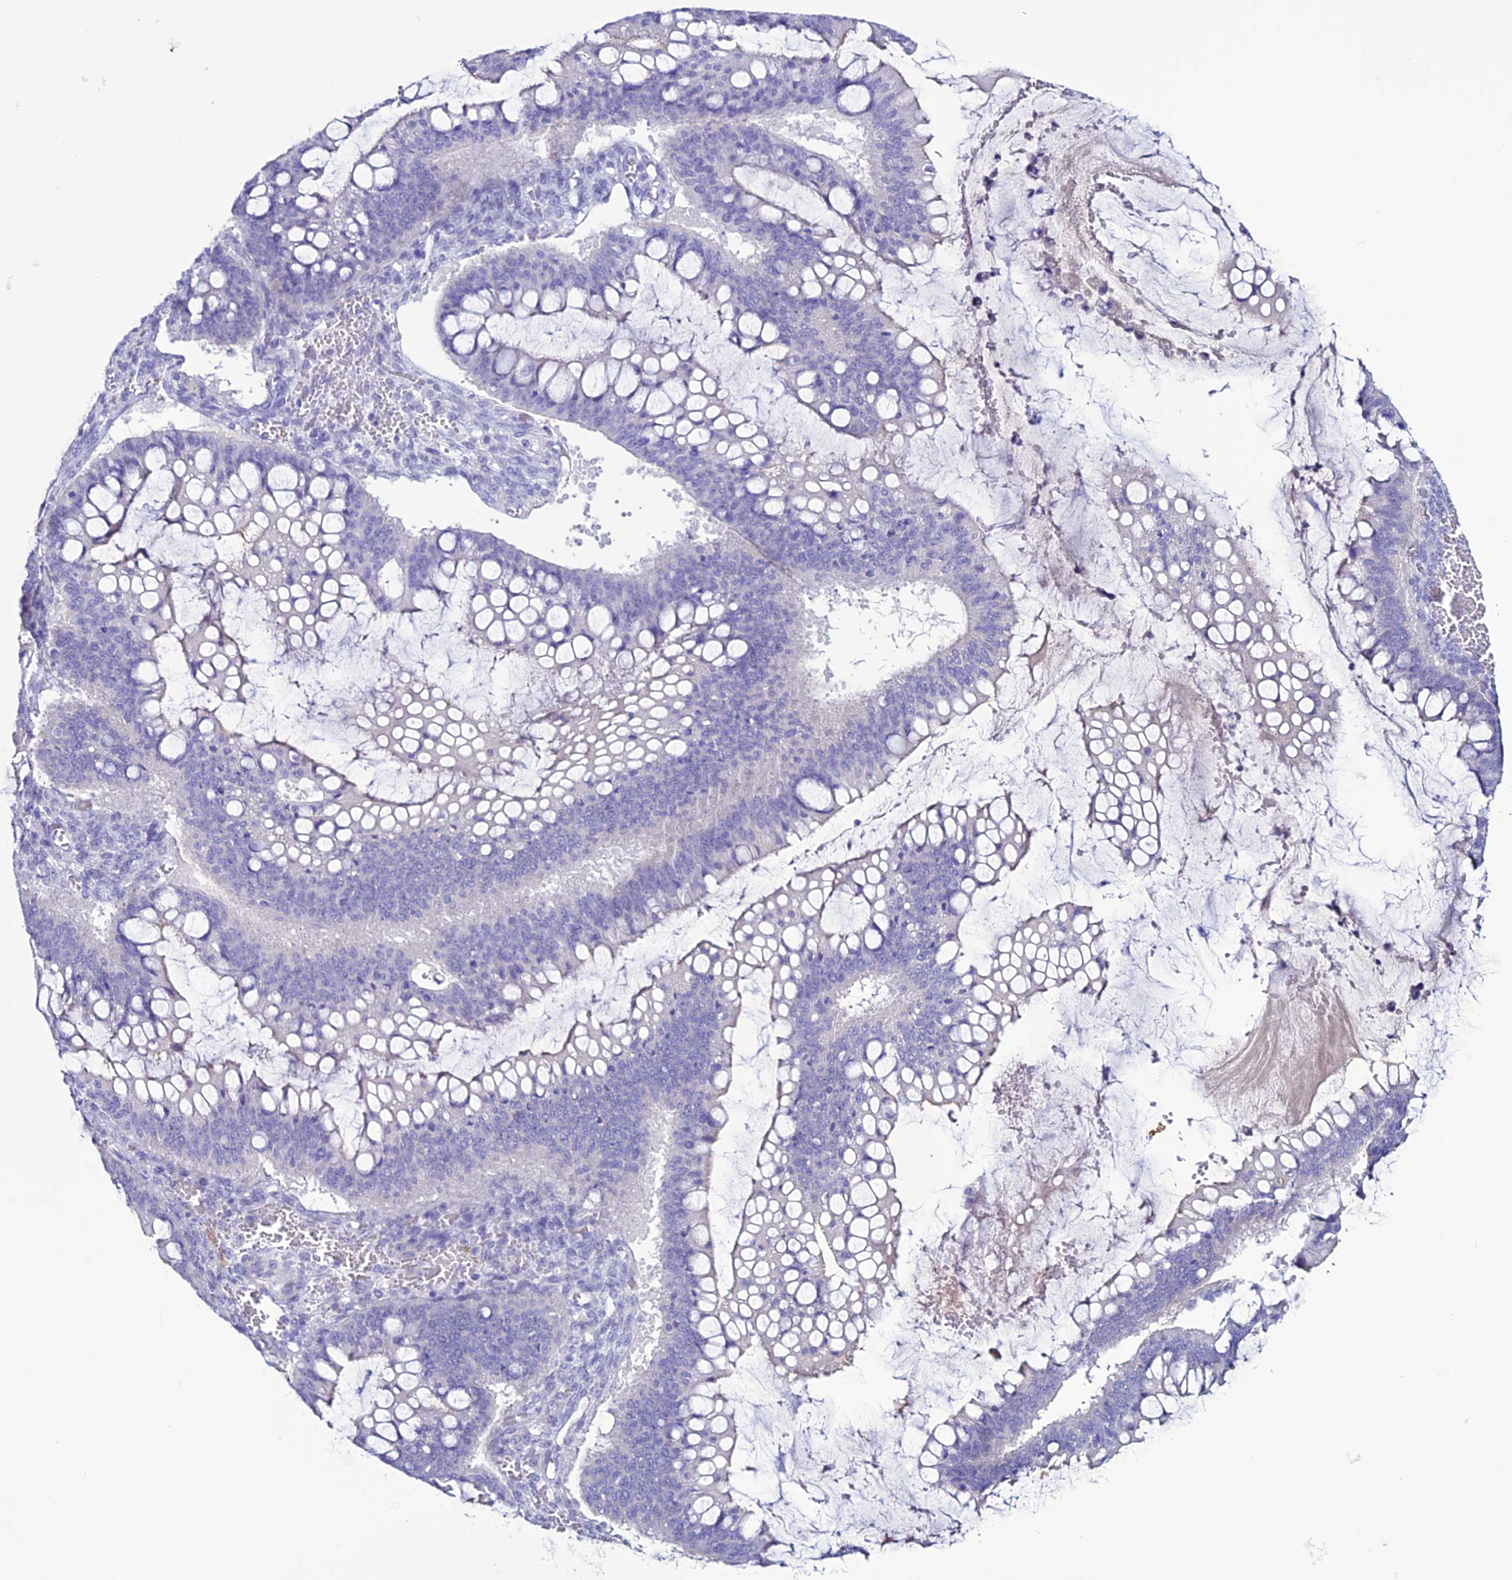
{"staining": {"intensity": "negative", "quantity": "none", "location": "none"}, "tissue": "ovarian cancer", "cell_type": "Tumor cells", "image_type": "cancer", "snomed": [{"axis": "morphology", "description": "Cystadenocarcinoma, mucinous, NOS"}, {"axis": "topography", "description": "Ovary"}], "caption": "Mucinous cystadenocarcinoma (ovarian) was stained to show a protein in brown. There is no significant positivity in tumor cells.", "gene": "CLEC2L", "patient": {"sex": "female", "age": 73}}